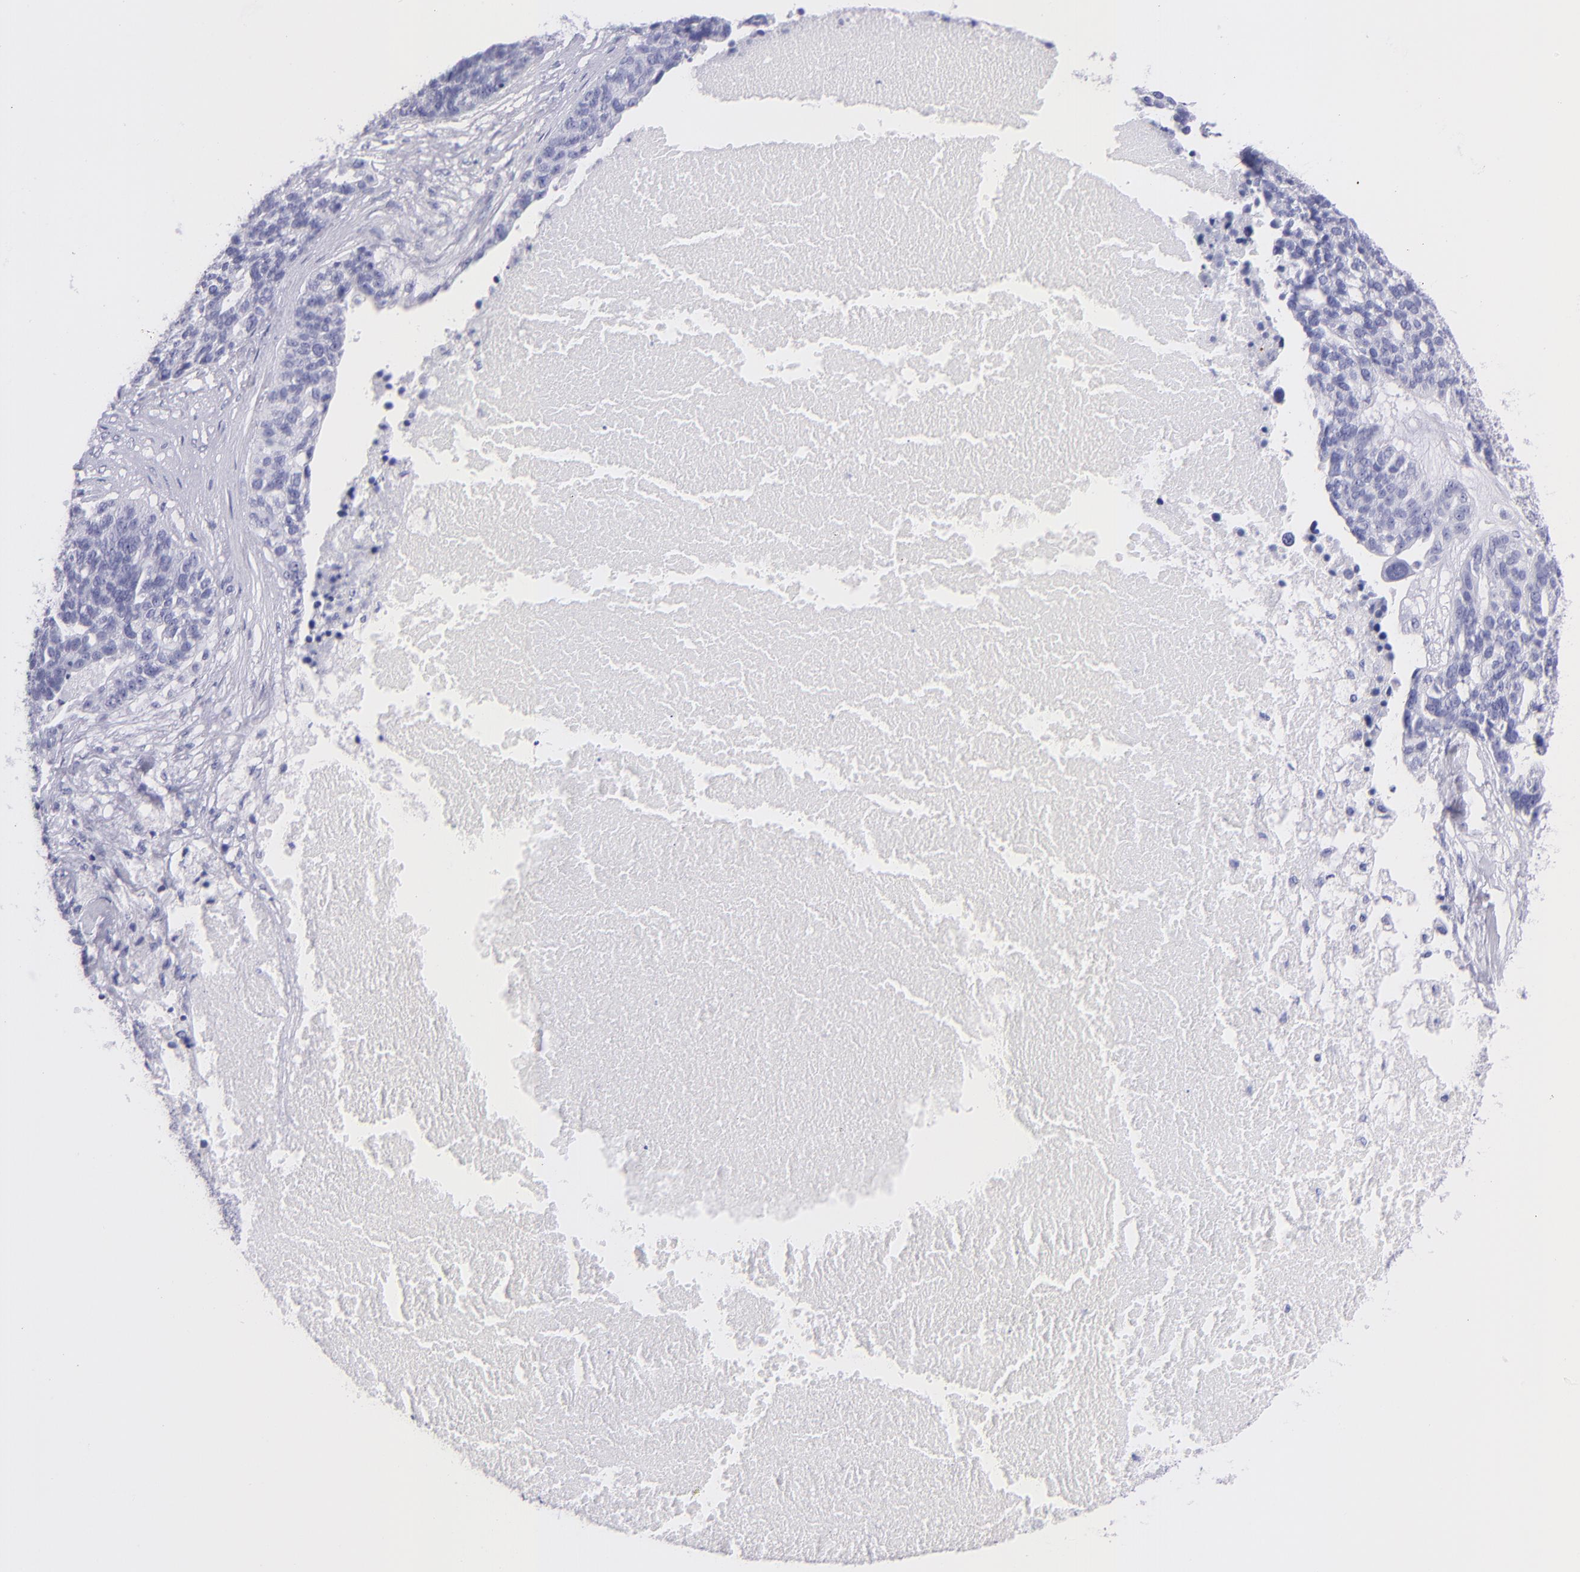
{"staining": {"intensity": "negative", "quantity": "none", "location": "none"}, "tissue": "ovarian cancer", "cell_type": "Tumor cells", "image_type": "cancer", "snomed": [{"axis": "morphology", "description": "Cystadenocarcinoma, serous, NOS"}, {"axis": "topography", "description": "Ovary"}], "caption": "Immunohistochemistry micrograph of neoplastic tissue: human ovarian cancer (serous cystadenocarcinoma) stained with DAB (3,3'-diaminobenzidine) reveals no significant protein expression in tumor cells. (Brightfield microscopy of DAB (3,3'-diaminobenzidine) IHC at high magnification).", "gene": "CNP", "patient": {"sex": "female", "age": 59}}